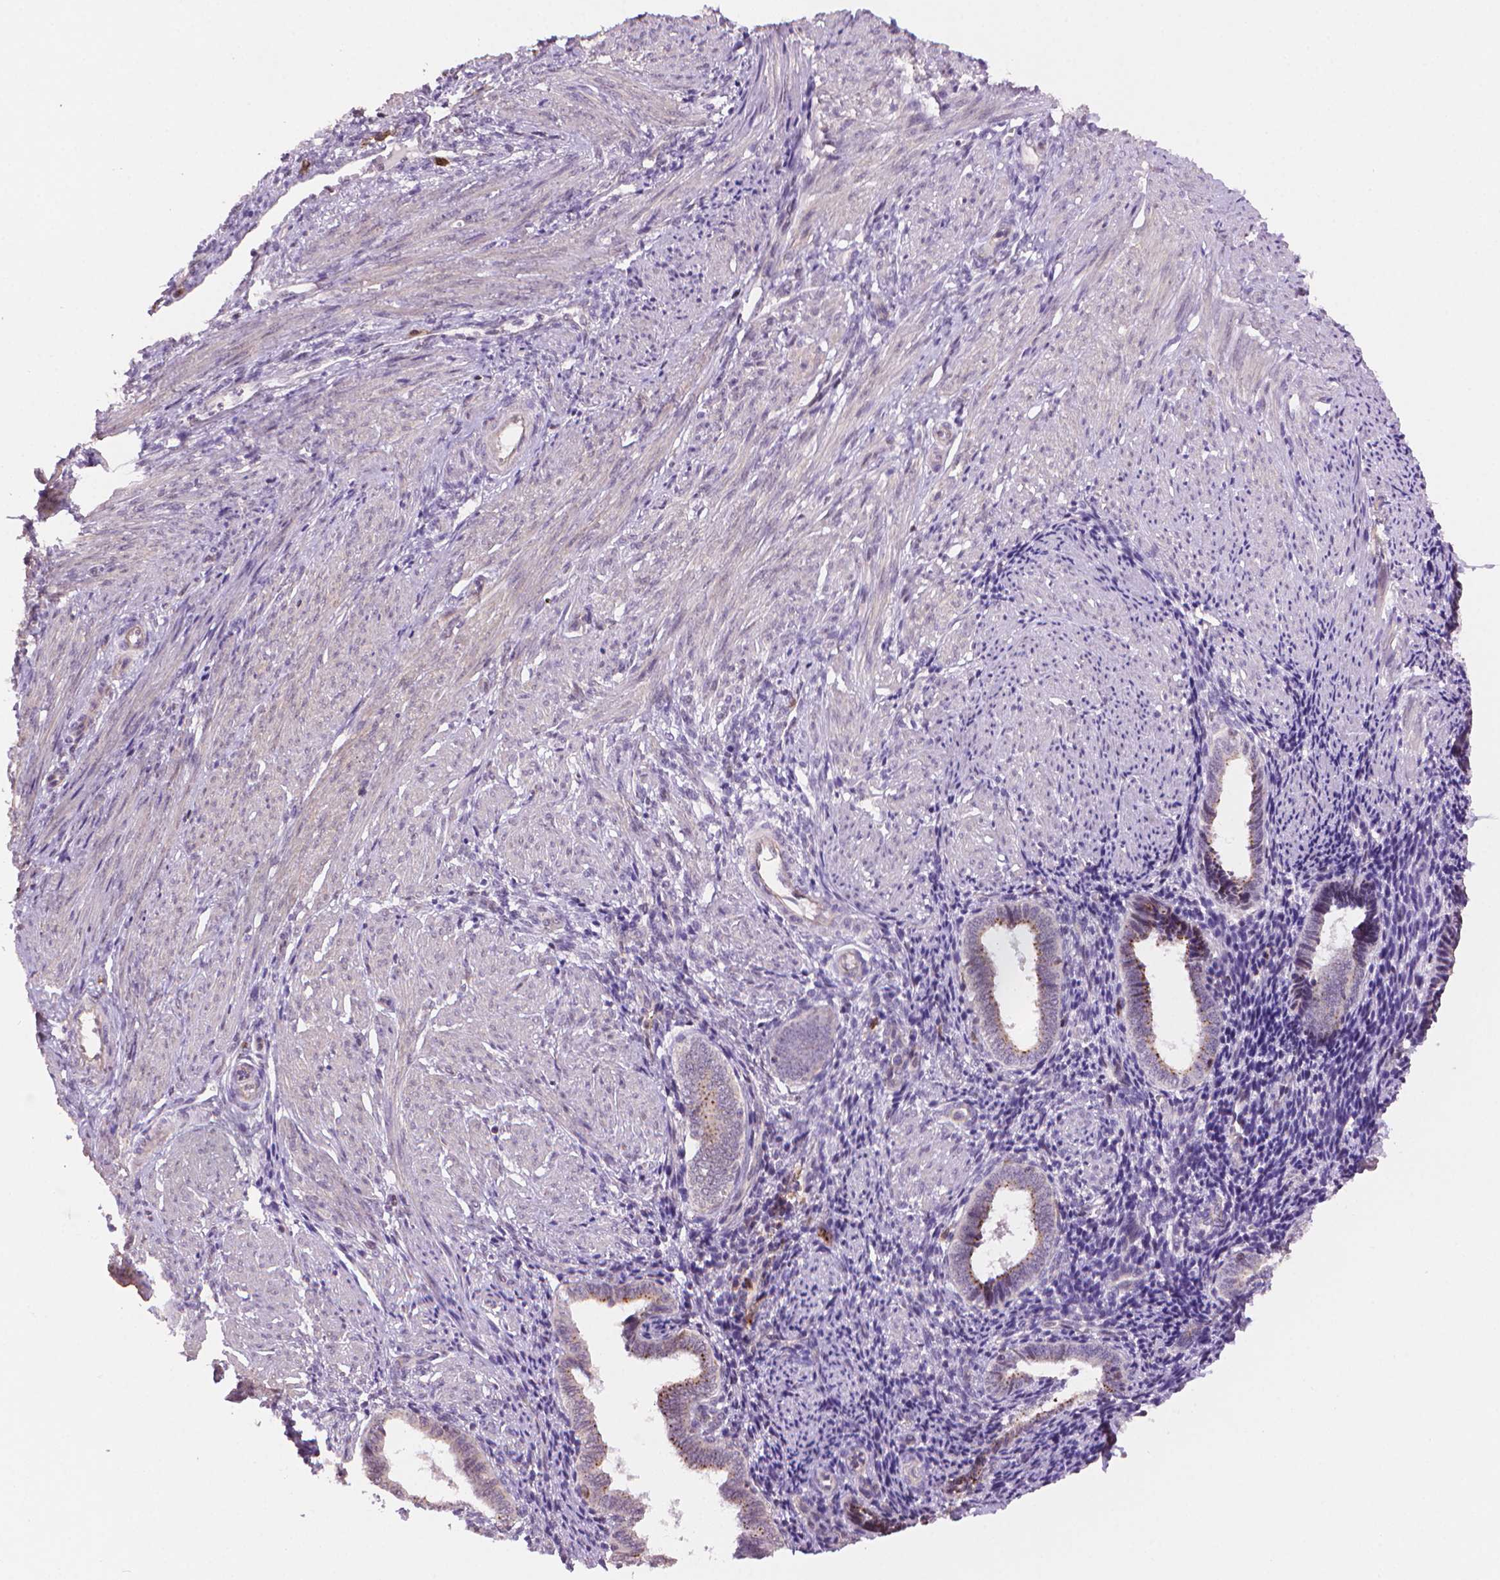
{"staining": {"intensity": "negative", "quantity": "none", "location": "none"}, "tissue": "endometrium", "cell_type": "Cells in endometrial stroma", "image_type": "normal", "snomed": [{"axis": "morphology", "description": "Normal tissue, NOS"}, {"axis": "topography", "description": "Endometrium"}], "caption": "This is an immunohistochemistry (IHC) photomicrograph of unremarkable human endometrium. There is no staining in cells in endometrial stroma.", "gene": "TMEM184A", "patient": {"sex": "female", "age": 42}}